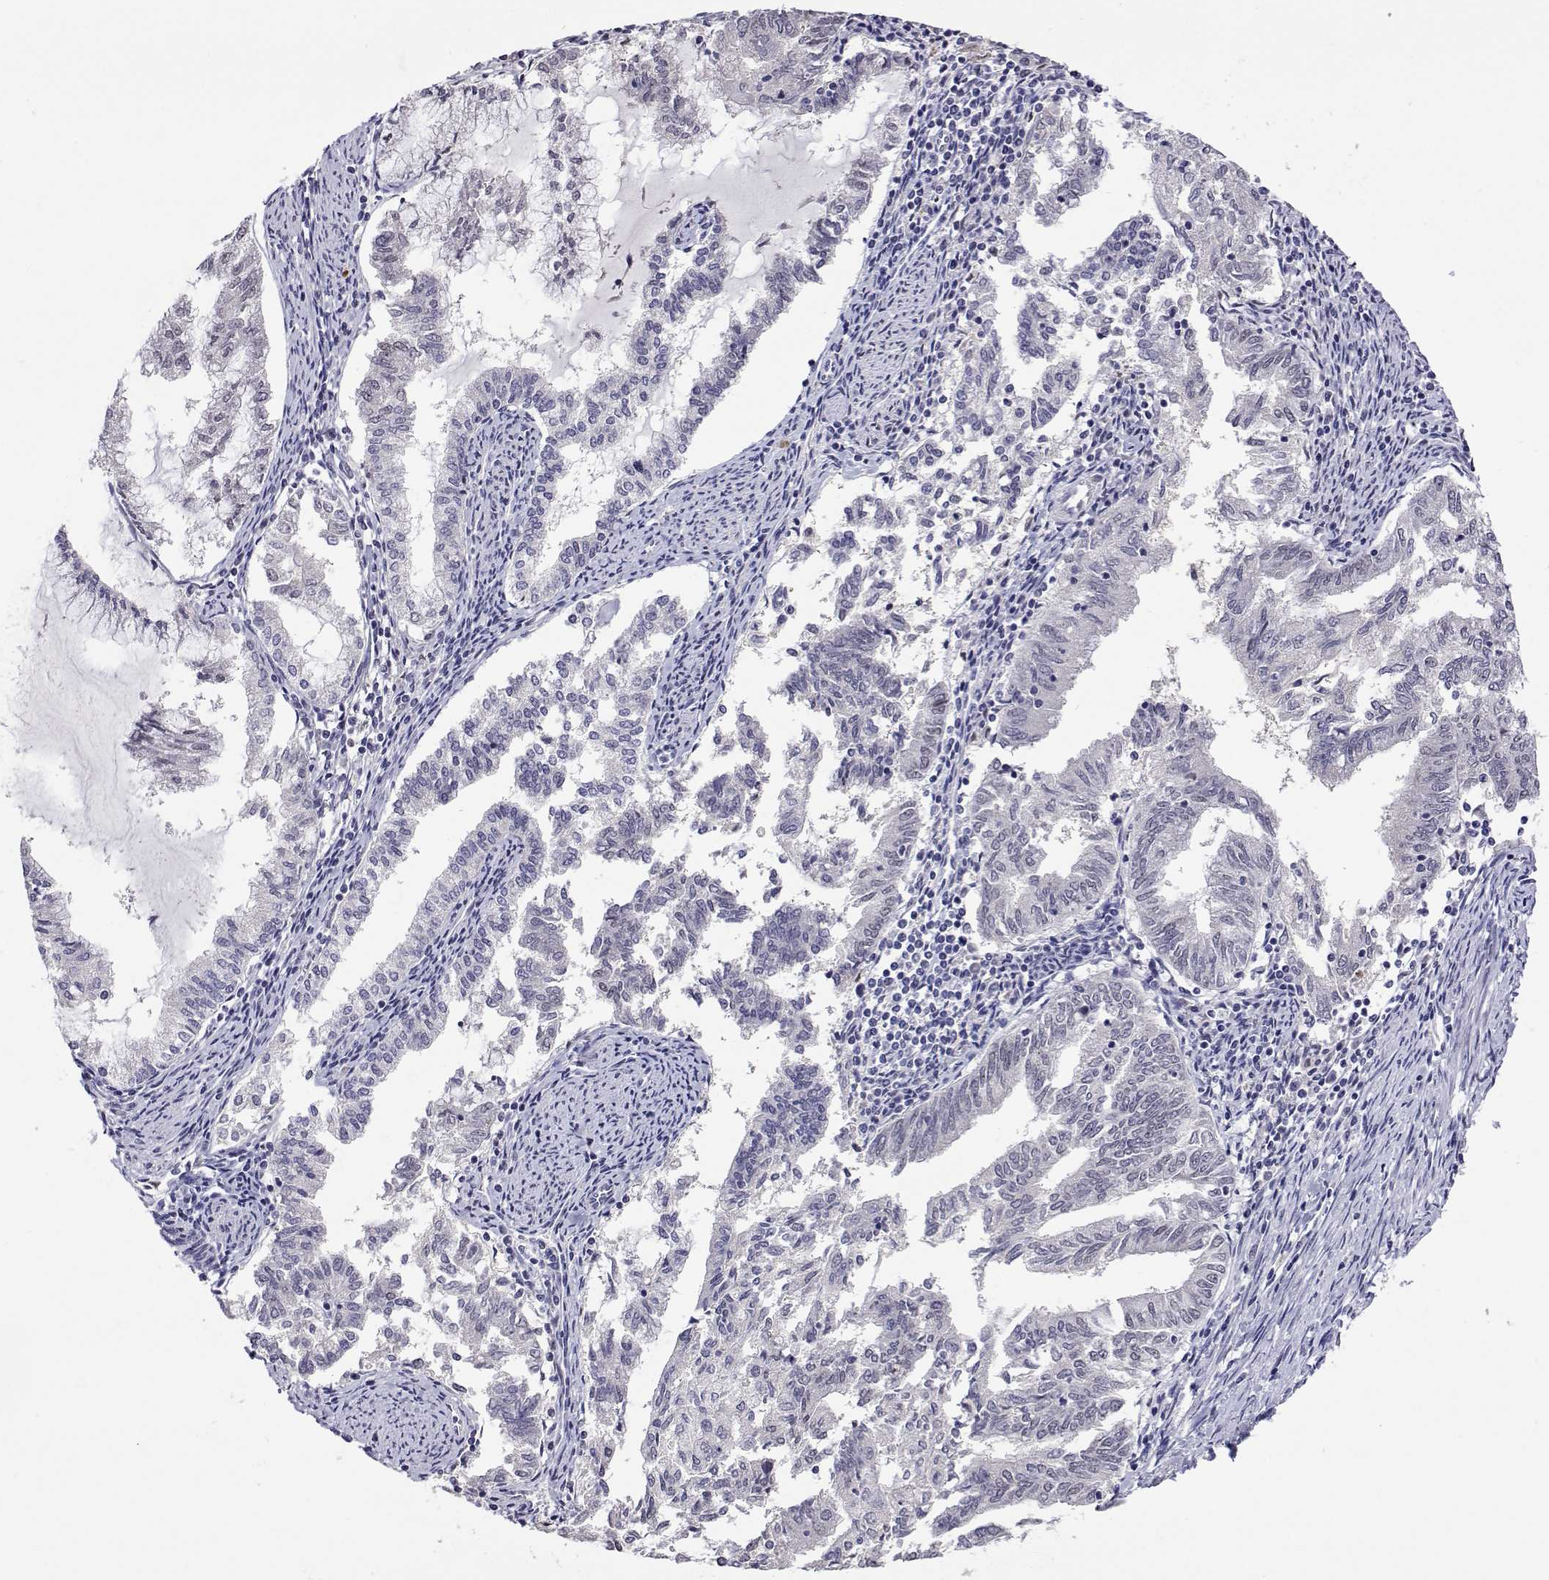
{"staining": {"intensity": "negative", "quantity": "none", "location": "none"}, "tissue": "endometrial cancer", "cell_type": "Tumor cells", "image_type": "cancer", "snomed": [{"axis": "morphology", "description": "Adenocarcinoma, NOS"}, {"axis": "topography", "description": "Endometrium"}], "caption": "This micrograph is of endometrial cancer (adenocarcinoma) stained with IHC to label a protein in brown with the nuclei are counter-stained blue. There is no staining in tumor cells.", "gene": "HNRNPA0", "patient": {"sex": "female", "age": 79}}